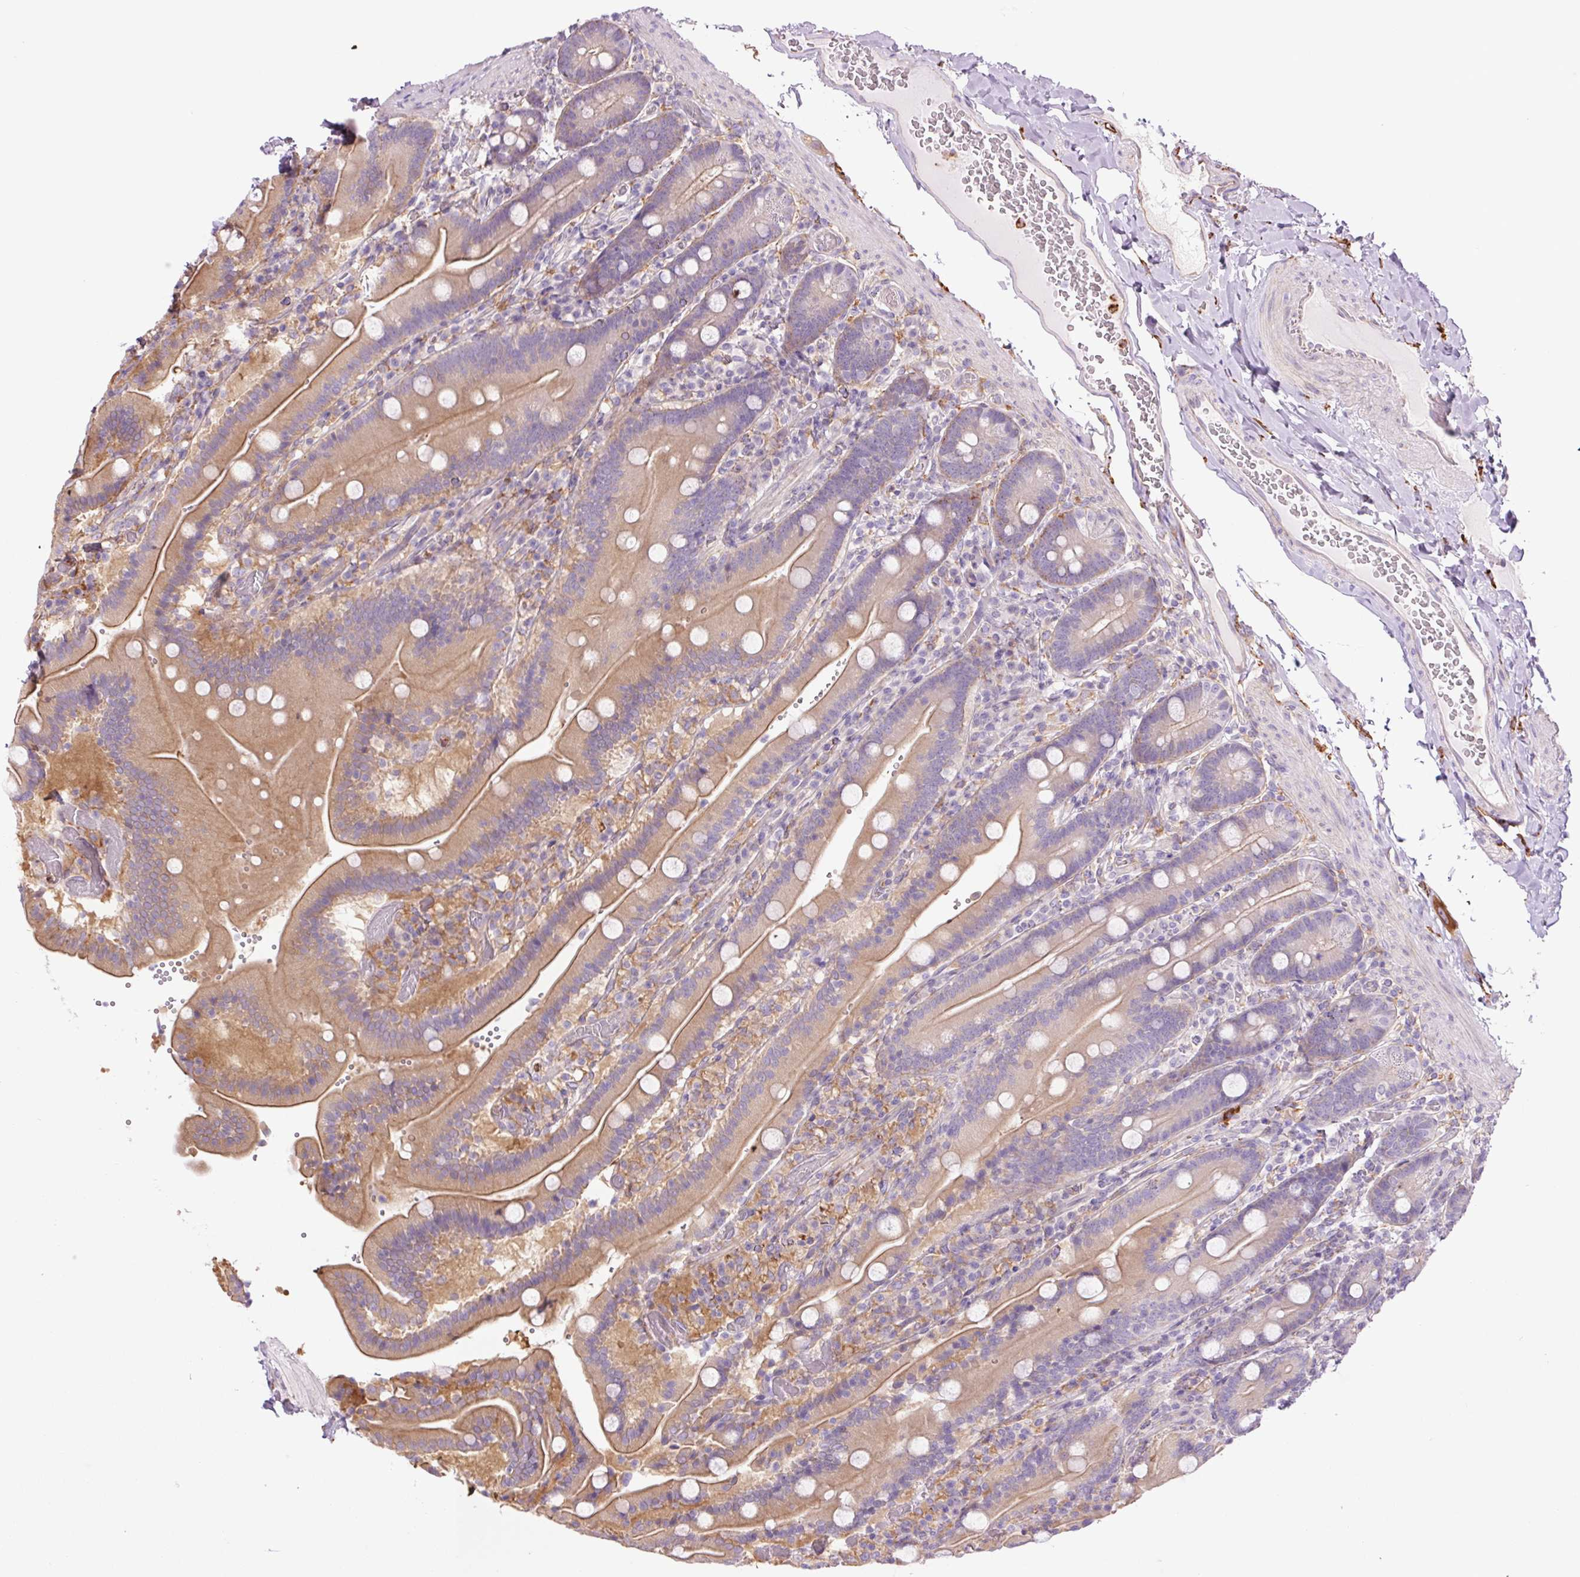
{"staining": {"intensity": "moderate", "quantity": "25%-75%", "location": "cytoplasmic/membranous"}, "tissue": "duodenum", "cell_type": "Glandular cells", "image_type": "normal", "snomed": [{"axis": "morphology", "description": "Normal tissue, NOS"}, {"axis": "topography", "description": "Duodenum"}], "caption": "IHC photomicrograph of benign duodenum: duodenum stained using immunohistochemistry (IHC) displays medium levels of moderate protein expression localized specifically in the cytoplasmic/membranous of glandular cells, appearing as a cytoplasmic/membranous brown color.", "gene": "SH2D6", "patient": {"sex": "female", "age": 62}}